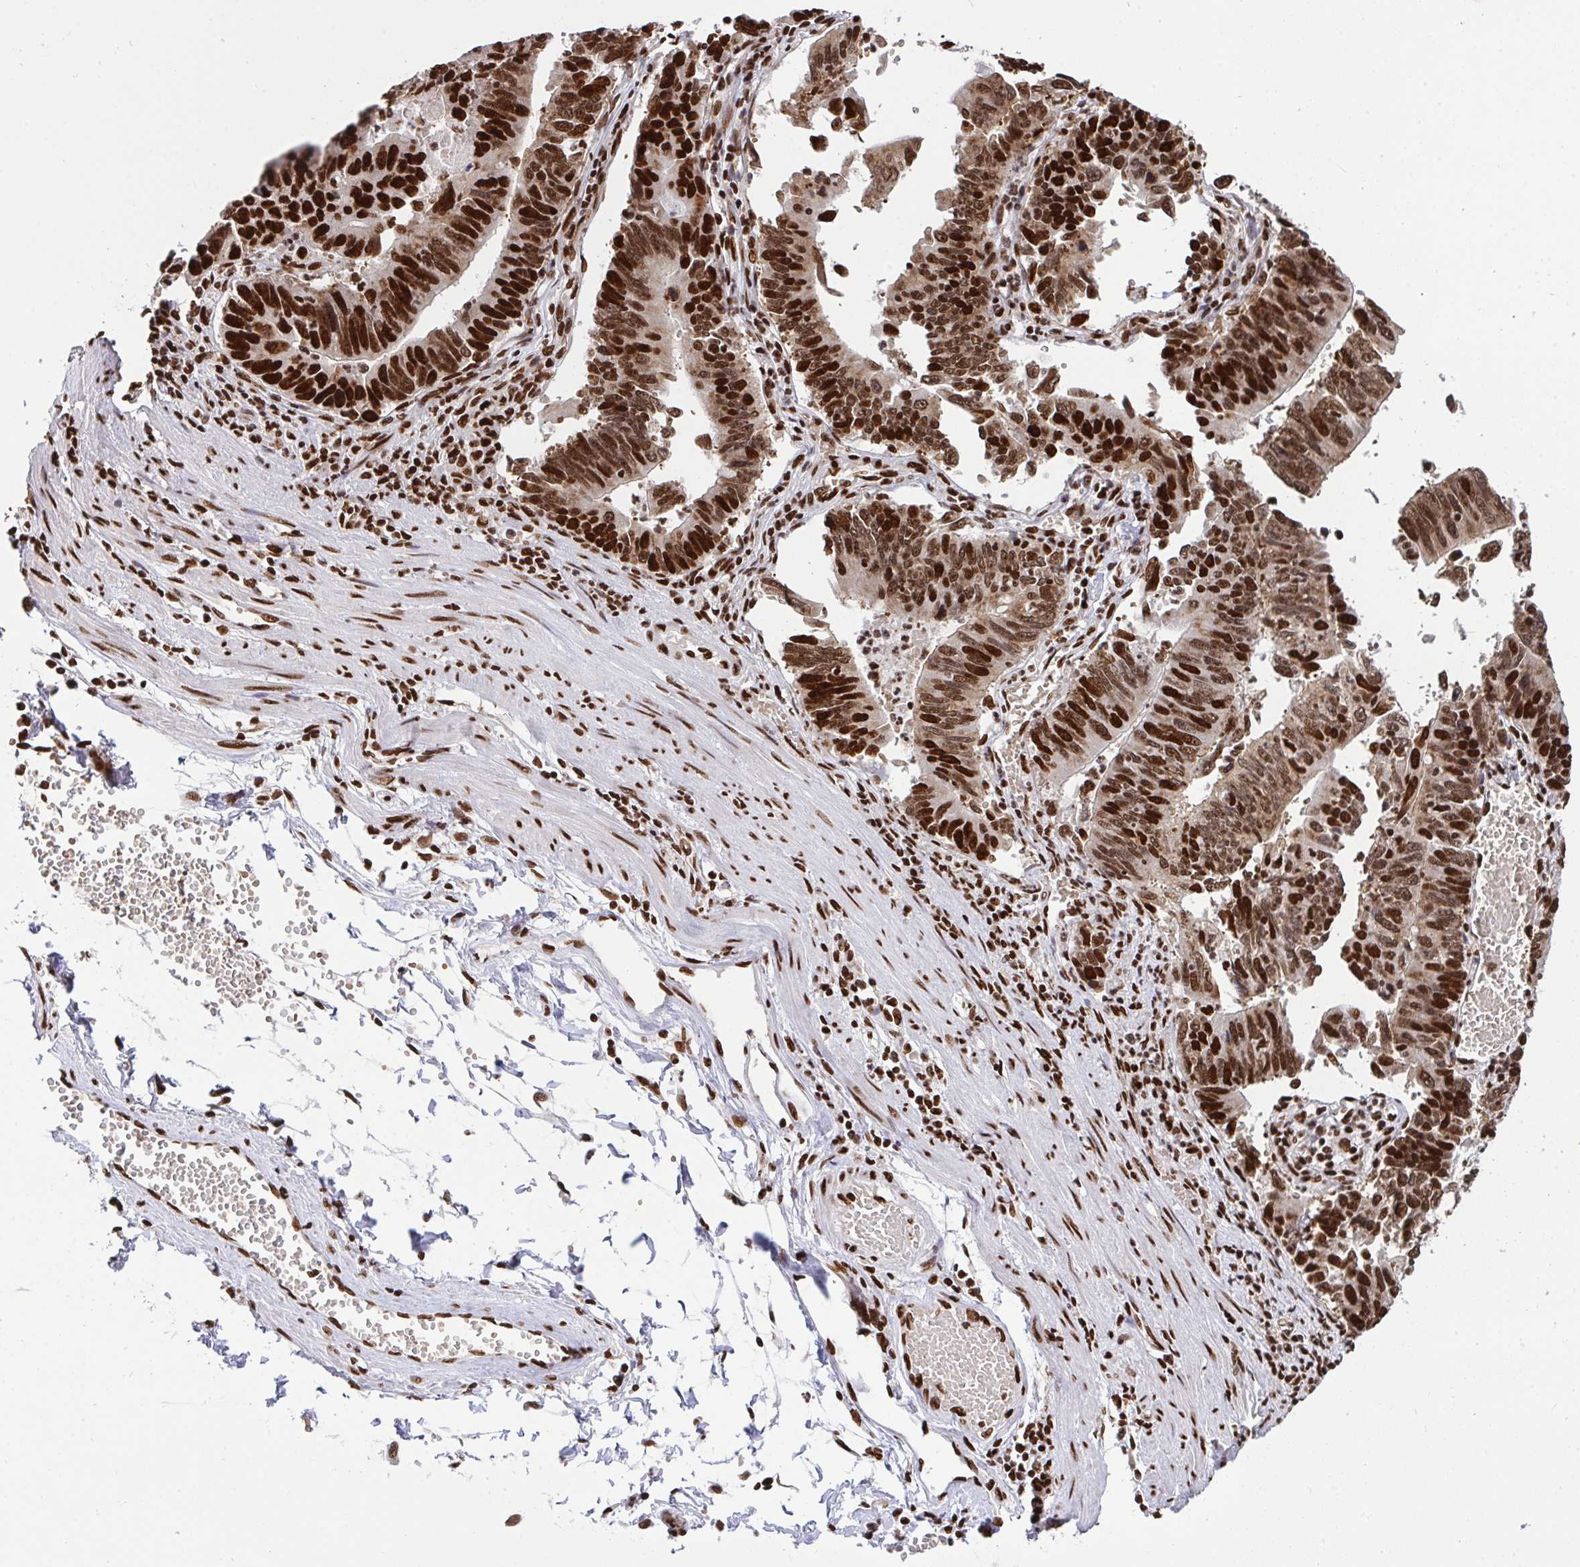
{"staining": {"intensity": "strong", "quantity": ">75%", "location": "cytoplasmic/membranous,nuclear"}, "tissue": "stomach cancer", "cell_type": "Tumor cells", "image_type": "cancer", "snomed": [{"axis": "morphology", "description": "Adenocarcinoma, NOS"}, {"axis": "topography", "description": "Stomach"}], "caption": "Immunohistochemical staining of adenocarcinoma (stomach) shows strong cytoplasmic/membranous and nuclear protein positivity in approximately >75% of tumor cells.", "gene": "HNRNPL", "patient": {"sex": "male", "age": 59}}